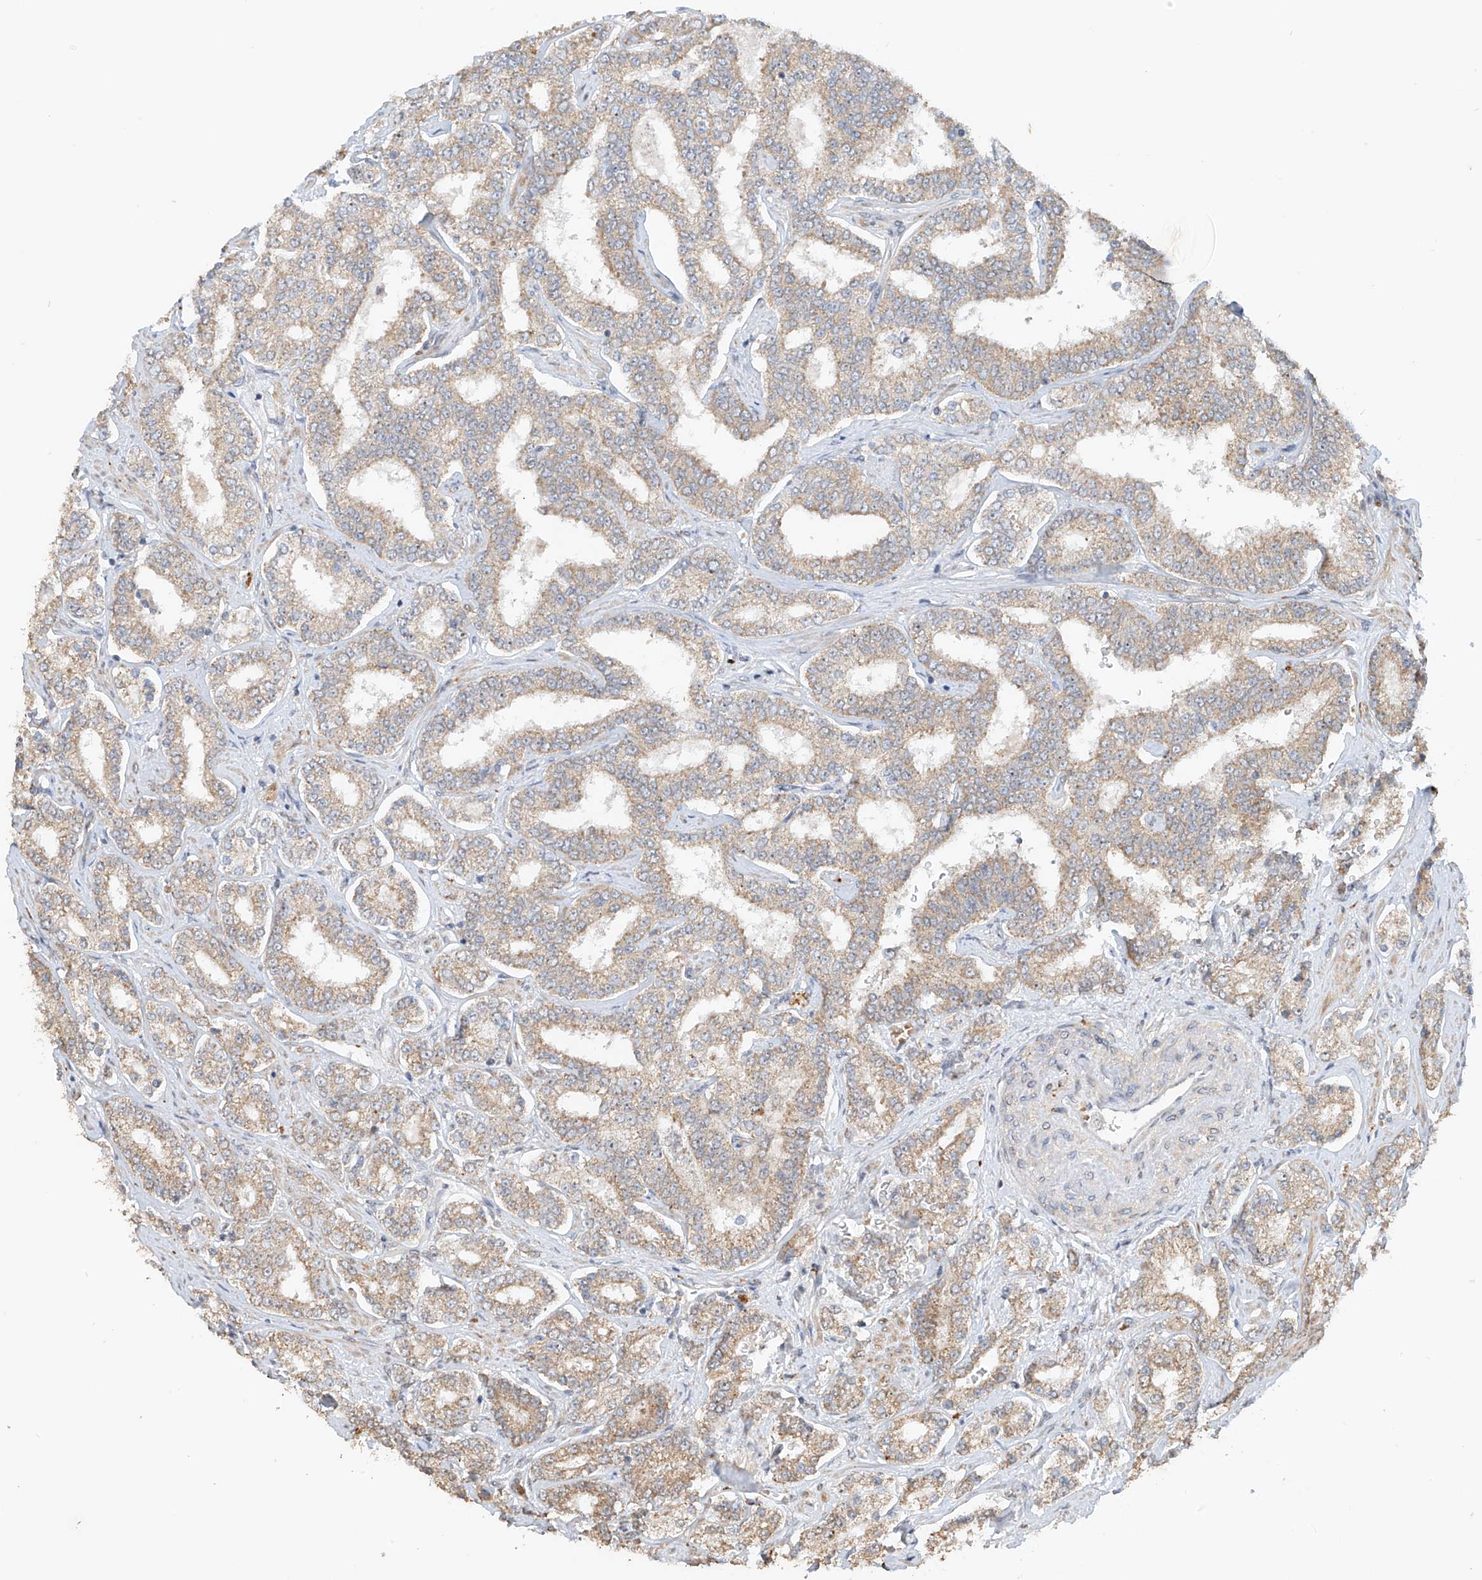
{"staining": {"intensity": "weak", "quantity": ">75%", "location": "cytoplasmic/membranous"}, "tissue": "prostate cancer", "cell_type": "Tumor cells", "image_type": "cancer", "snomed": [{"axis": "morphology", "description": "Normal tissue, NOS"}, {"axis": "morphology", "description": "Adenocarcinoma, High grade"}, {"axis": "topography", "description": "Prostate"}], "caption": "Human prostate high-grade adenocarcinoma stained with a brown dye shows weak cytoplasmic/membranous positive staining in about >75% of tumor cells.", "gene": "MTUS2", "patient": {"sex": "male", "age": 83}}